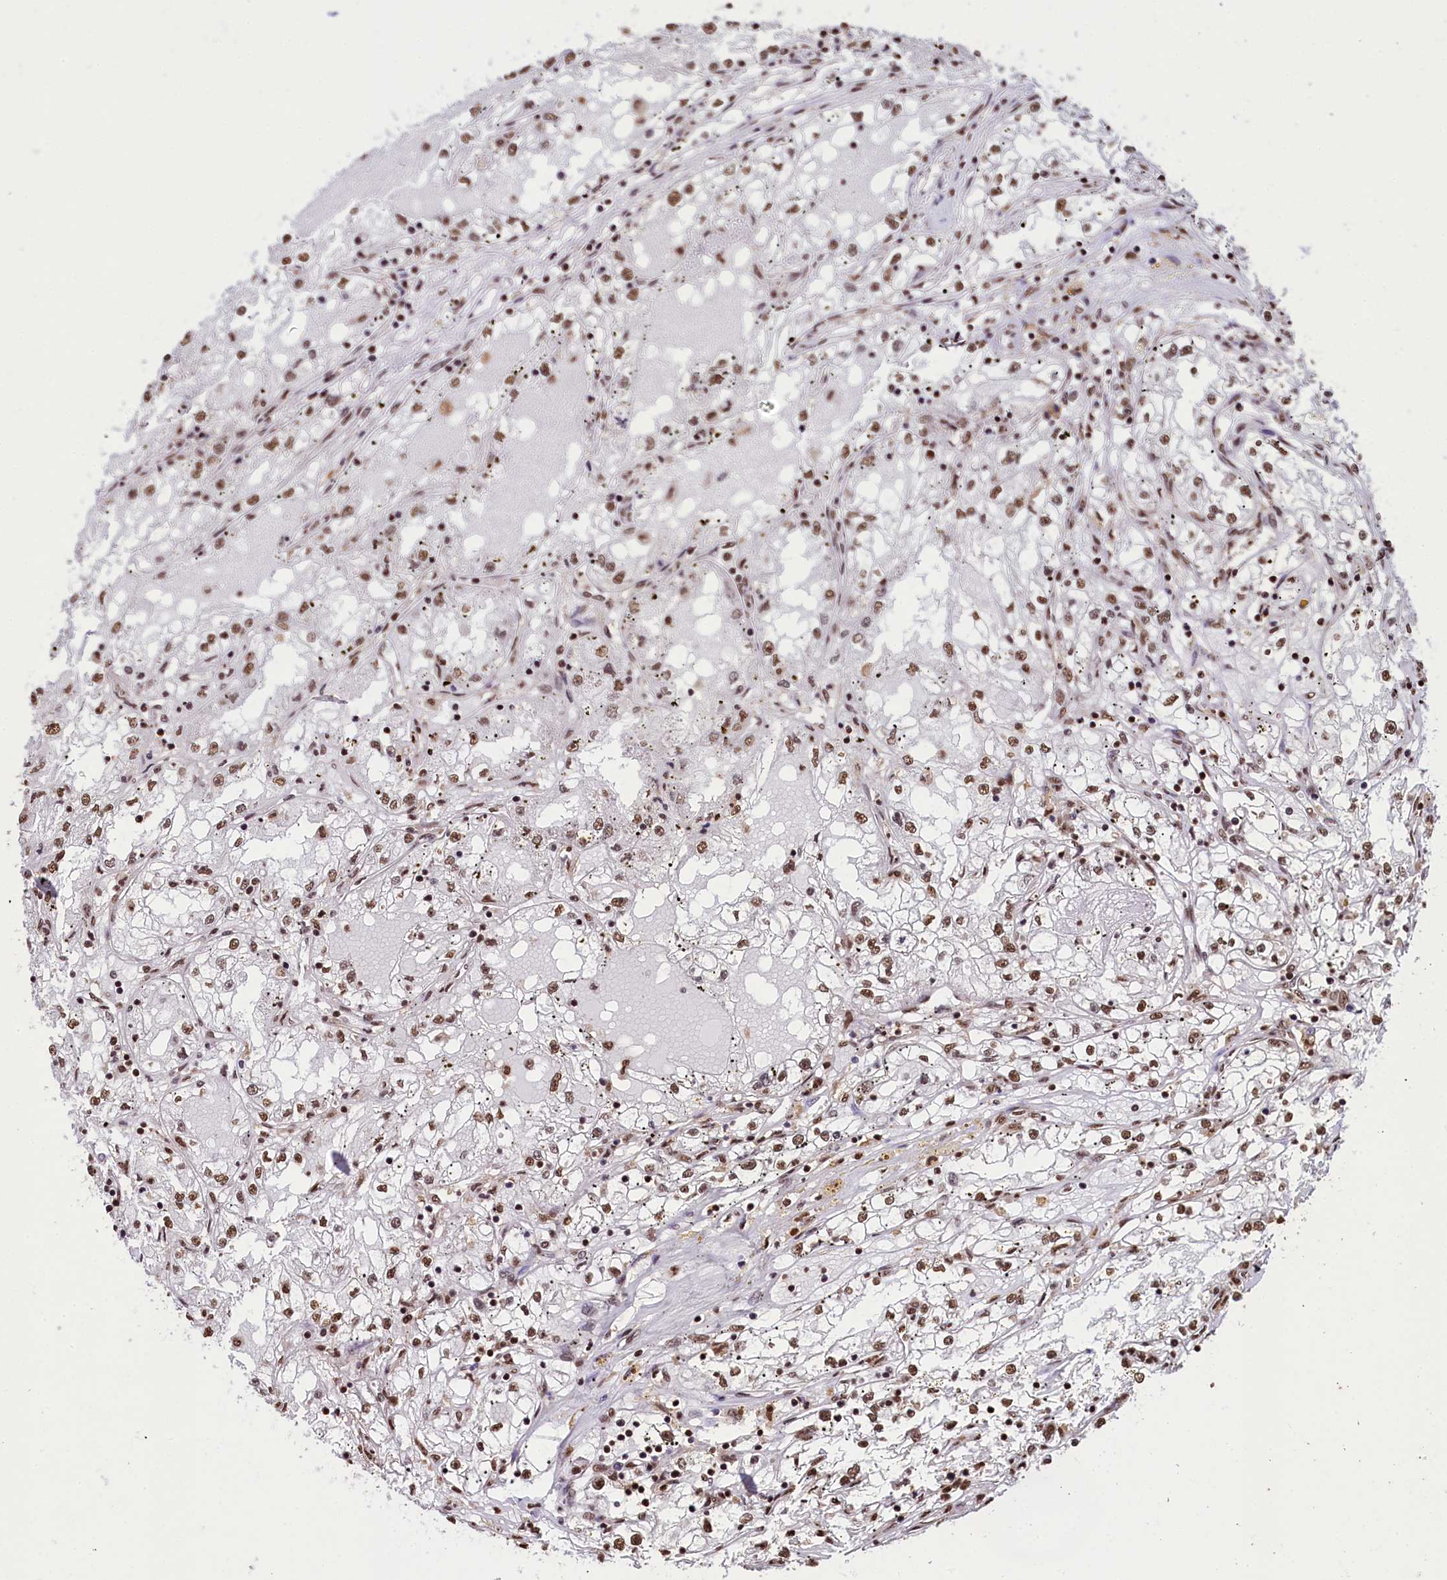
{"staining": {"intensity": "moderate", "quantity": ">75%", "location": "nuclear"}, "tissue": "renal cancer", "cell_type": "Tumor cells", "image_type": "cancer", "snomed": [{"axis": "morphology", "description": "Adenocarcinoma, NOS"}, {"axis": "topography", "description": "Kidney"}], "caption": "Moderate nuclear expression is present in approximately >75% of tumor cells in adenocarcinoma (renal).", "gene": "SNRPD2", "patient": {"sex": "male", "age": 56}}